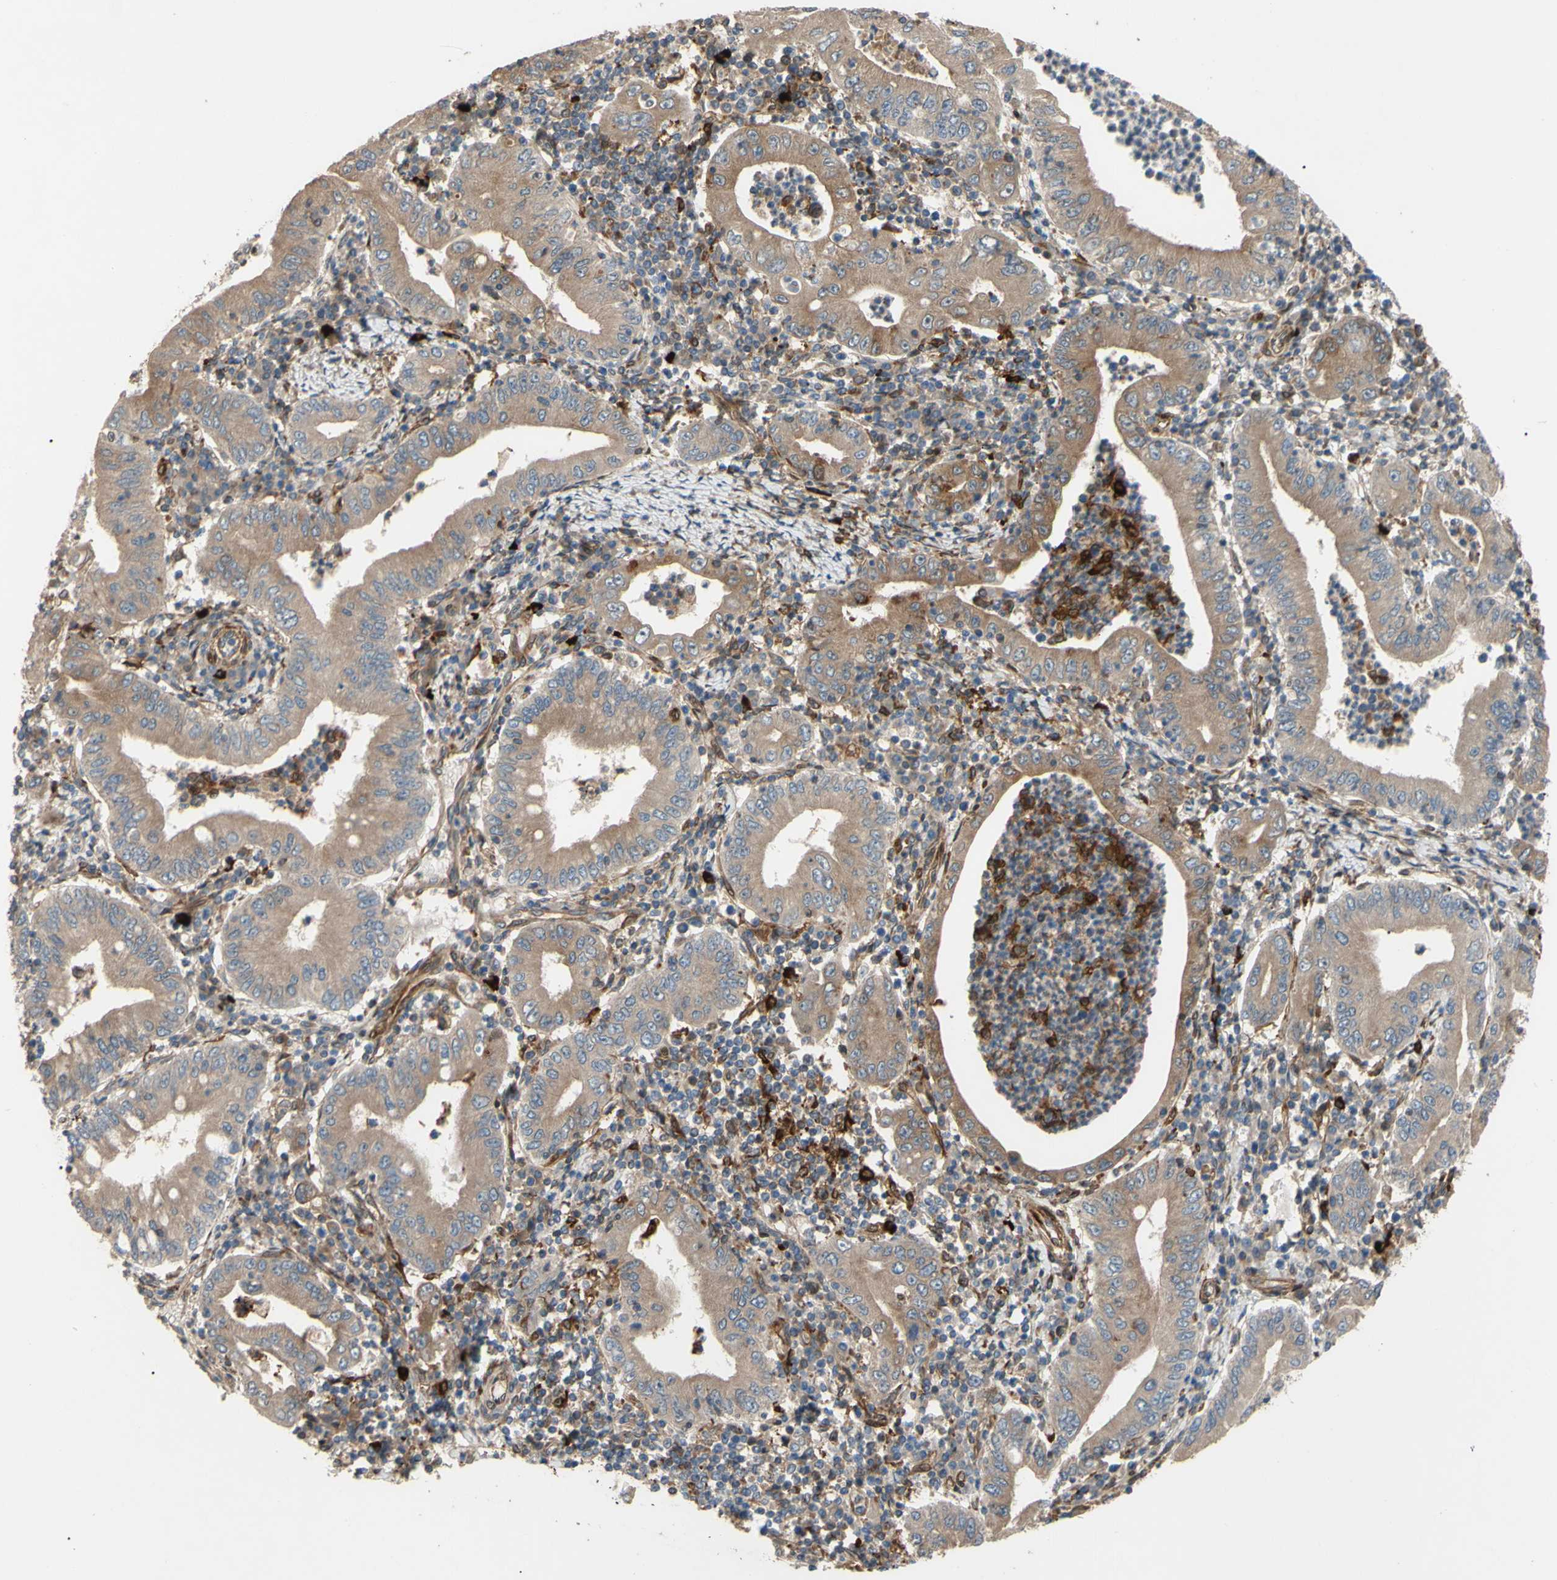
{"staining": {"intensity": "weak", "quantity": ">75%", "location": "cytoplasmic/membranous"}, "tissue": "stomach cancer", "cell_type": "Tumor cells", "image_type": "cancer", "snomed": [{"axis": "morphology", "description": "Normal tissue, NOS"}, {"axis": "morphology", "description": "Adenocarcinoma, NOS"}, {"axis": "topography", "description": "Esophagus"}, {"axis": "topography", "description": "Stomach, upper"}, {"axis": "topography", "description": "Peripheral nerve tissue"}], "caption": "Immunohistochemistry (IHC) image of neoplastic tissue: human stomach cancer stained using immunohistochemistry displays low levels of weak protein expression localized specifically in the cytoplasmic/membranous of tumor cells, appearing as a cytoplasmic/membranous brown color.", "gene": "SPTLC1", "patient": {"sex": "male", "age": 62}}